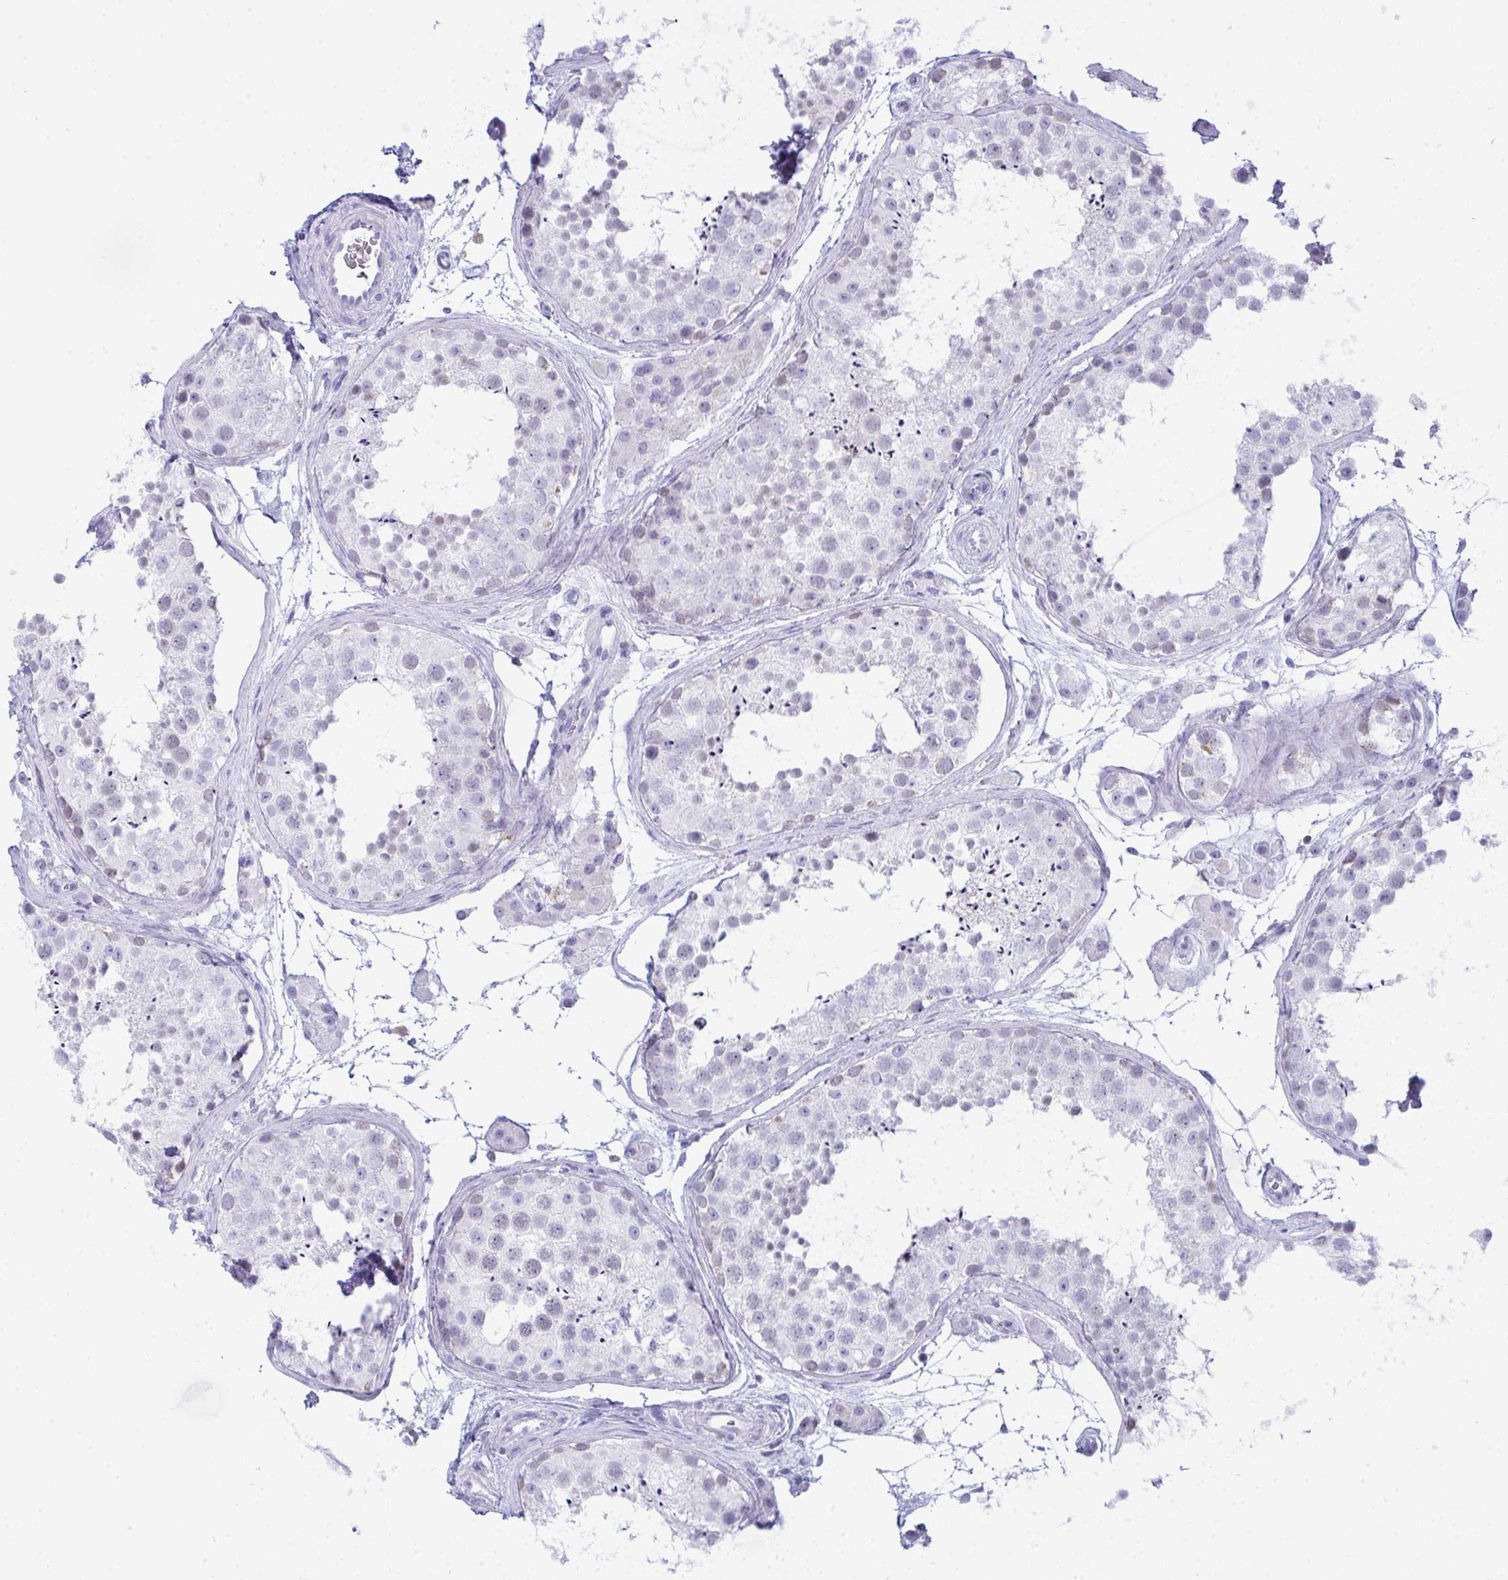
{"staining": {"intensity": "negative", "quantity": "none", "location": "none"}, "tissue": "testis", "cell_type": "Cells in seminiferous ducts", "image_type": "normal", "snomed": [{"axis": "morphology", "description": "Normal tissue, NOS"}, {"axis": "topography", "description": "Testis"}], "caption": "DAB immunohistochemical staining of normal human testis shows no significant expression in cells in seminiferous ducts.", "gene": "PLA2G12B", "patient": {"sex": "male", "age": 41}}